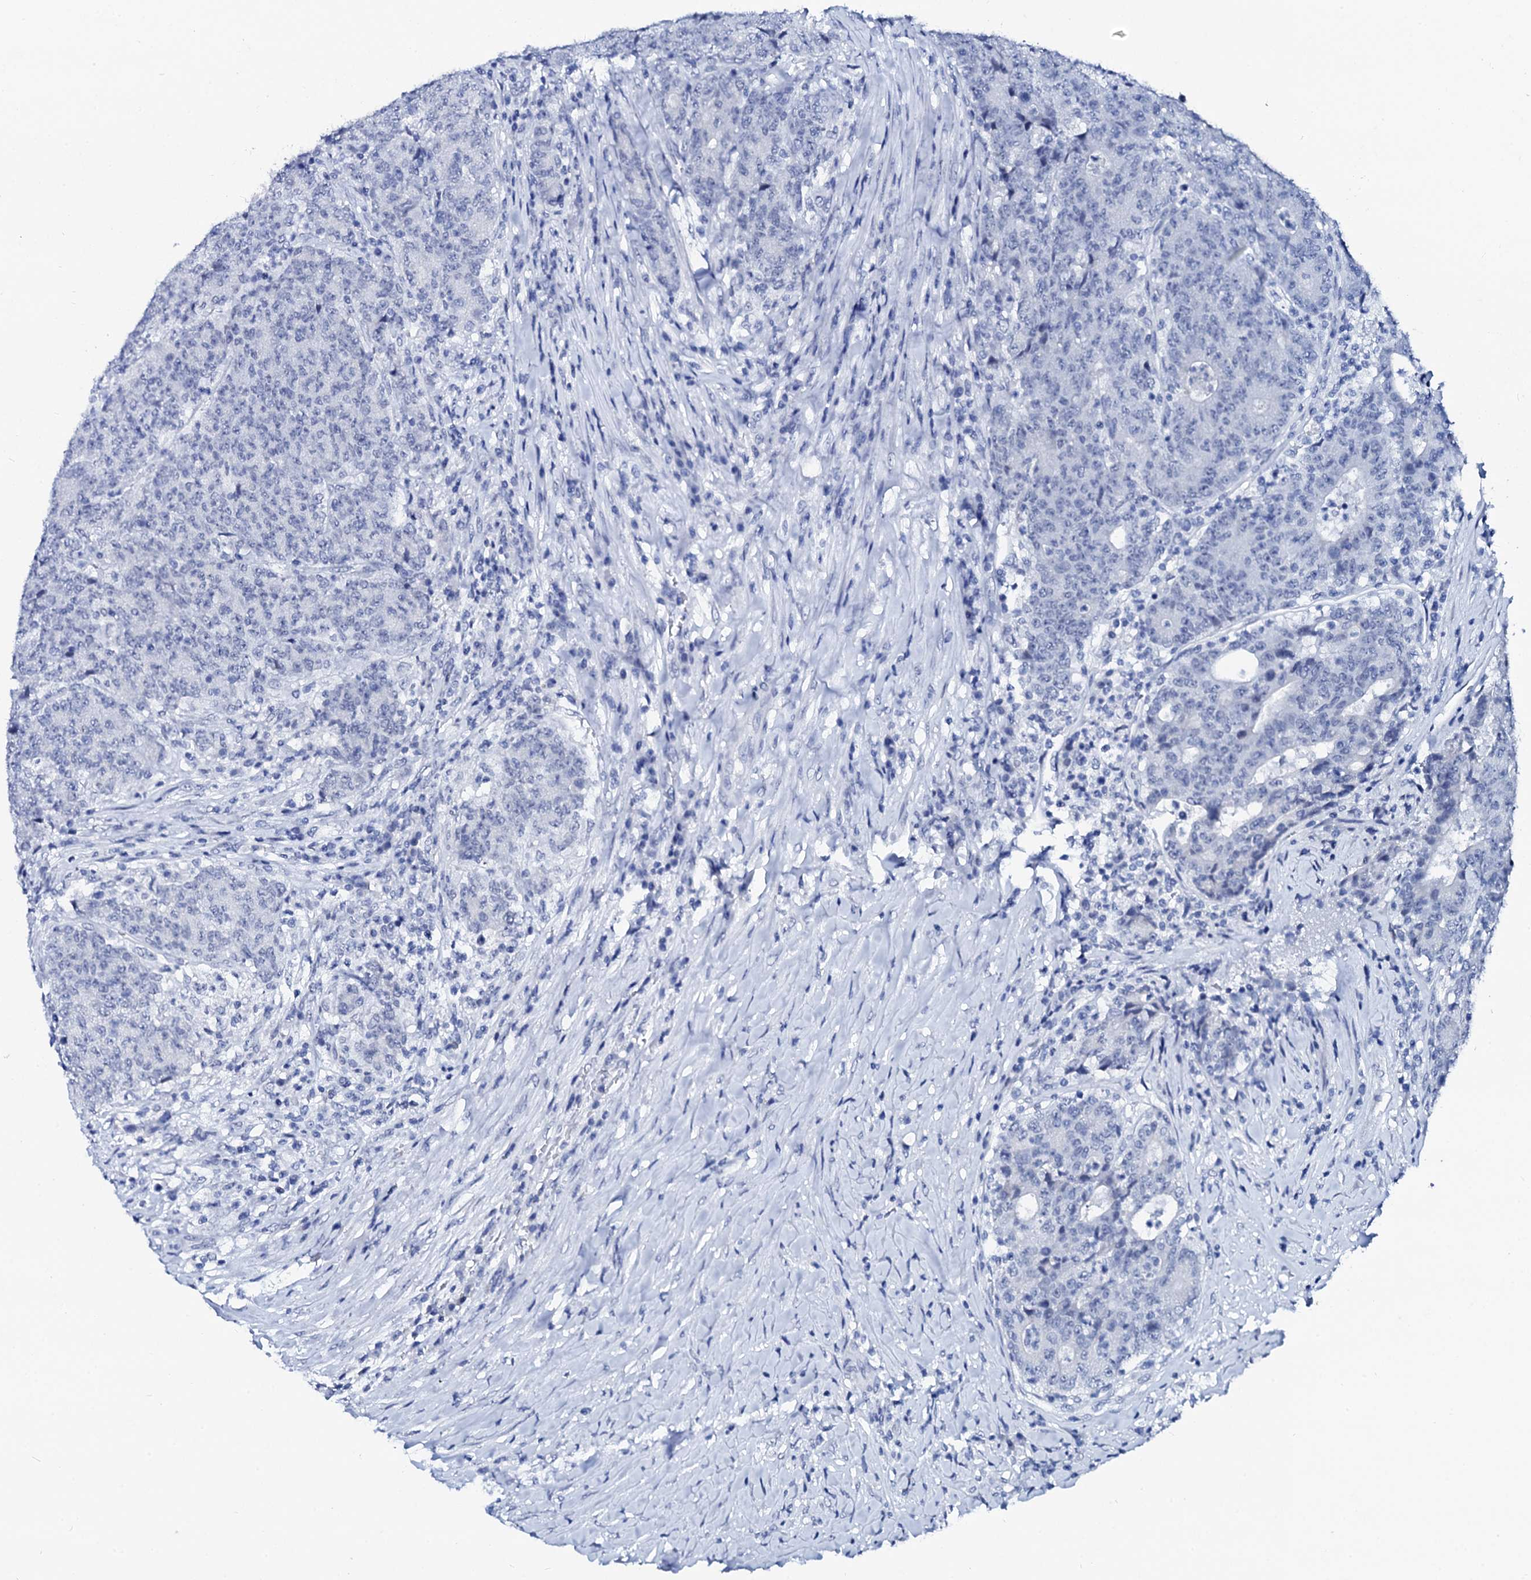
{"staining": {"intensity": "negative", "quantity": "none", "location": "none"}, "tissue": "colorectal cancer", "cell_type": "Tumor cells", "image_type": "cancer", "snomed": [{"axis": "morphology", "description": "Adenocarcinoma, NOS"}, {"axis": "topography", "description": "Colon"}], "caption": "Protein analysis of adenocarcinoma (colorectal) shows no significant staining in tumor cells.", "gene": "SPATA19", "patient": {"sex": "female", "age": 75}}